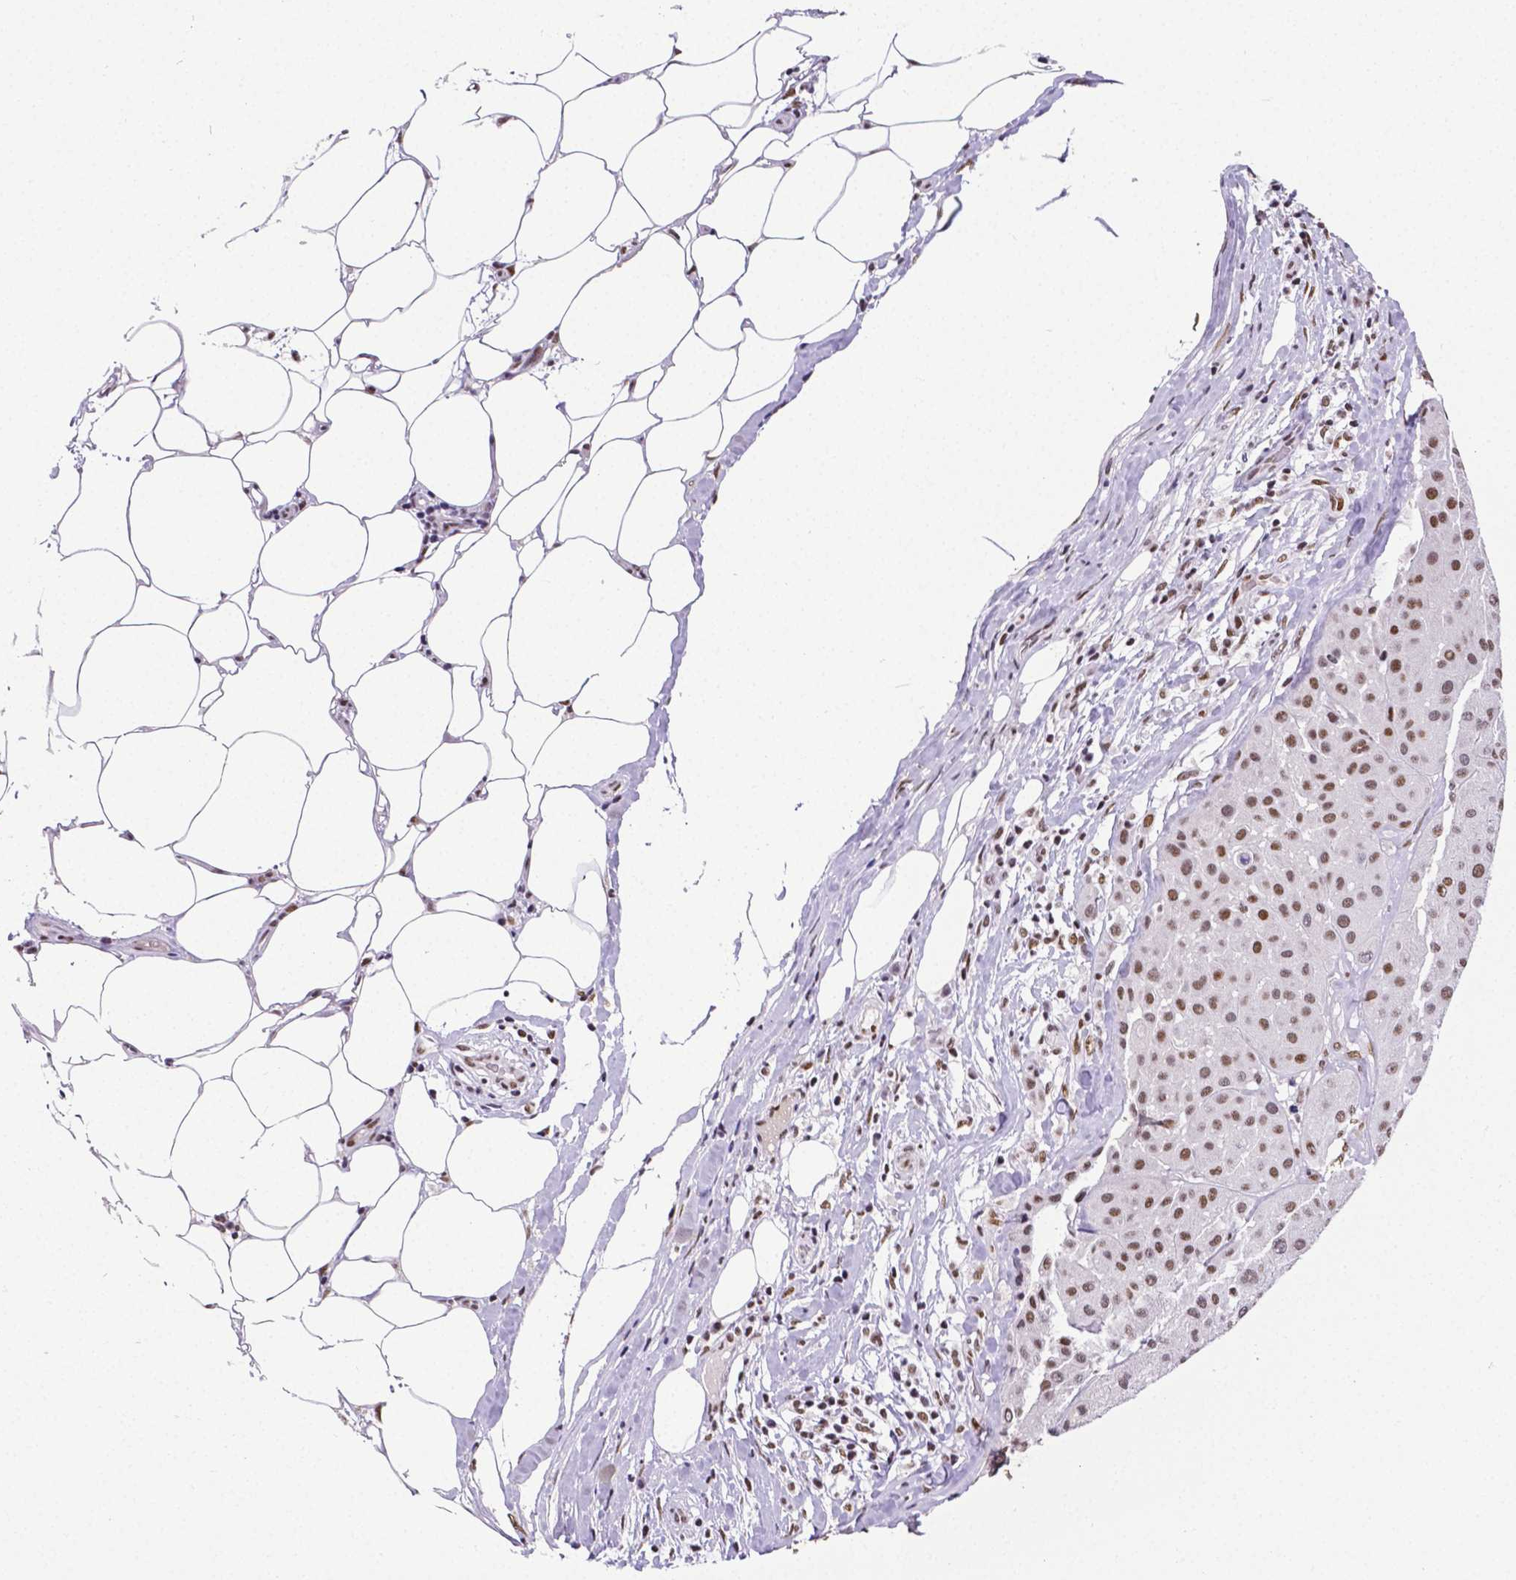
{"staining": {"intensity": "strong", "quantity": ">75%", "location": "nuclear"}, "tissue": "melanoma", "cell_type": "Tumor cells", "image_type": "cancer", "snomed": [{"axis": "morphology", "description": "Malignant melanoma, Metastatic site"}, {"axis": "topography", "description": "Smooth muscle"}], "caption": "A brown stain shows strong nuclear staining of a protein in malignant melanoma (metastatic site) tumor cells. (DAB IHC with brightfield microscopy, high magnification).", "gene": "REST", "patient": {"sex": "male", "age": 41}}